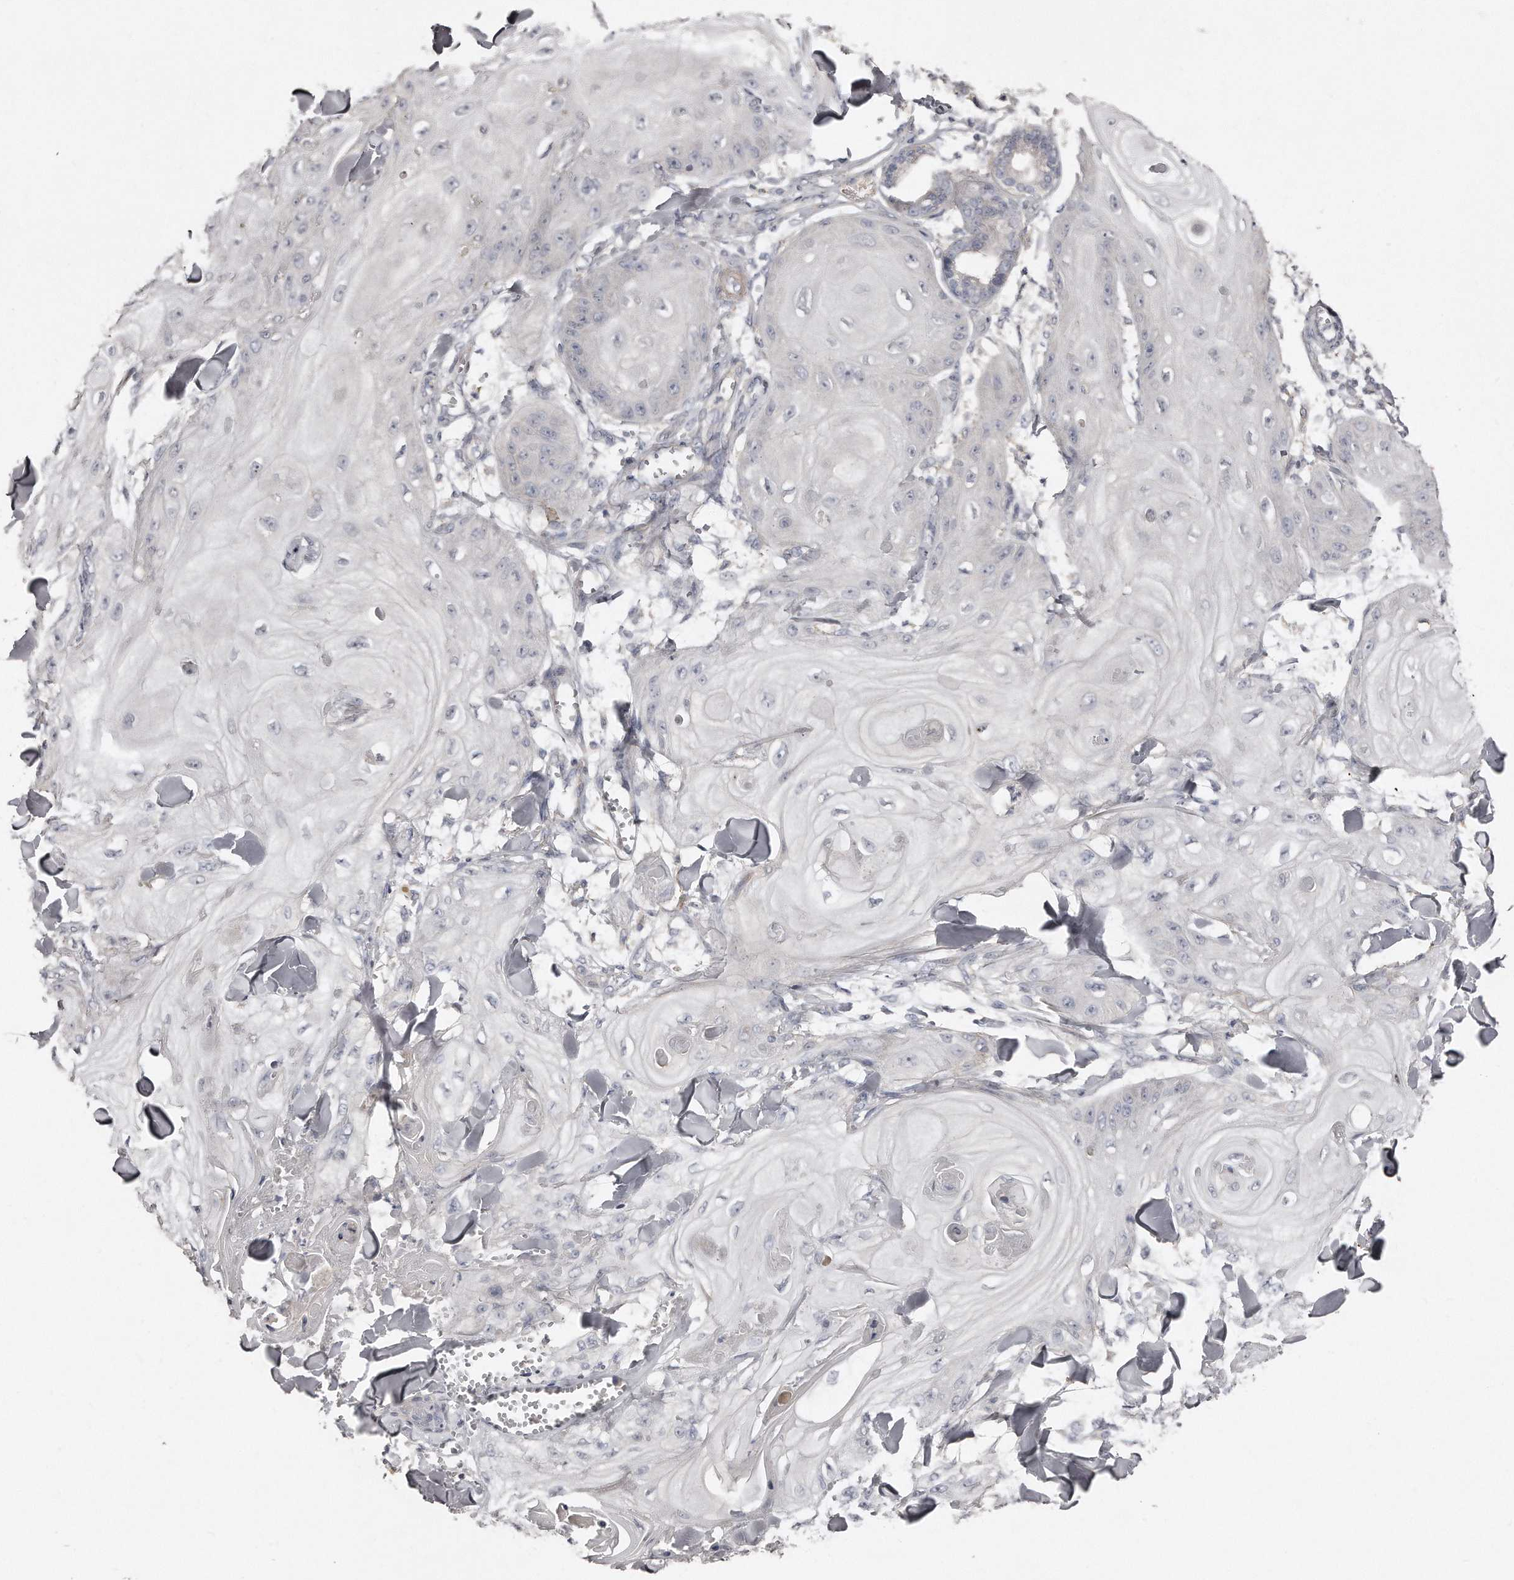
{"staining": {"intensity": "negative", "quantity": "none", "location": "none"}, "tissue": "skin cancer", "cell_type": "Tumor cells", "image_type": "cancer", "snomed": [{"axis": "morphology", "description": "Squamous cell carcinoma, NOS"}, {"axis": "topography", "description": "Skin"}], "caption": "The micrograph displays no significant positivity in tumor cells of skin cancer (squamous cell carcinoma). Nuclei are stained in blue.", "gene": "LMOD1", "patient": {"sex": "male", "age": 74}}